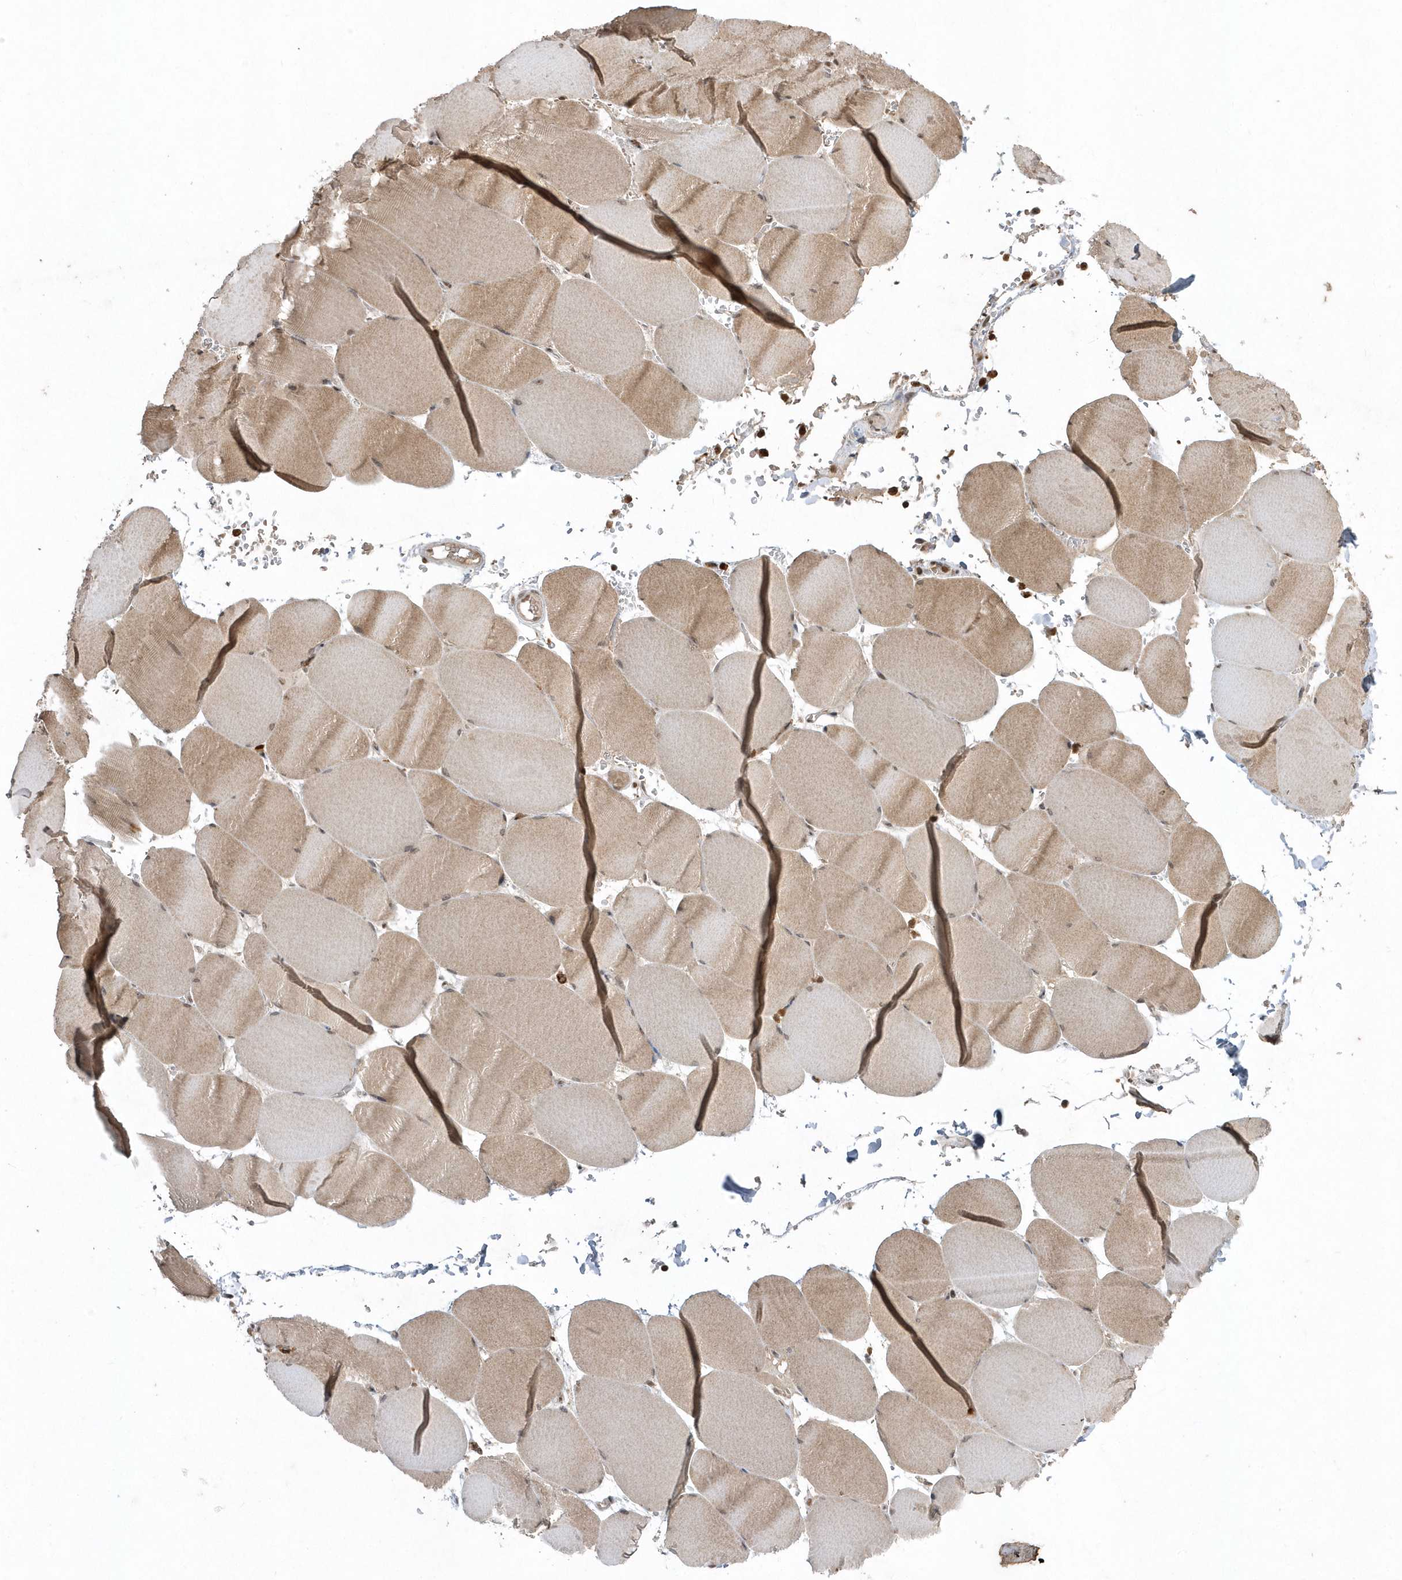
{"staining": {"intensity": "weak", "quantity": ">75%", "location": "cytoplasmic/membranous"}, "tissue": "skeletal muscle", "cell_type": "Myocytes", "image_type": "normal", "snomed": [{"axis": "morphology", "description": "Normal tissue, NOS"}, {"axis": "topography", "description": "Skeletal muscle"}, {"axis": "topography", "description": "Head-Neck"}], "caption": "Weak cytoplasmic/membranous staining is identified in approximately >75% of myocytes in benign skeletal muscle.", "gene": "EIF2B1", "patient": {"sex": "male", "age": 66}}